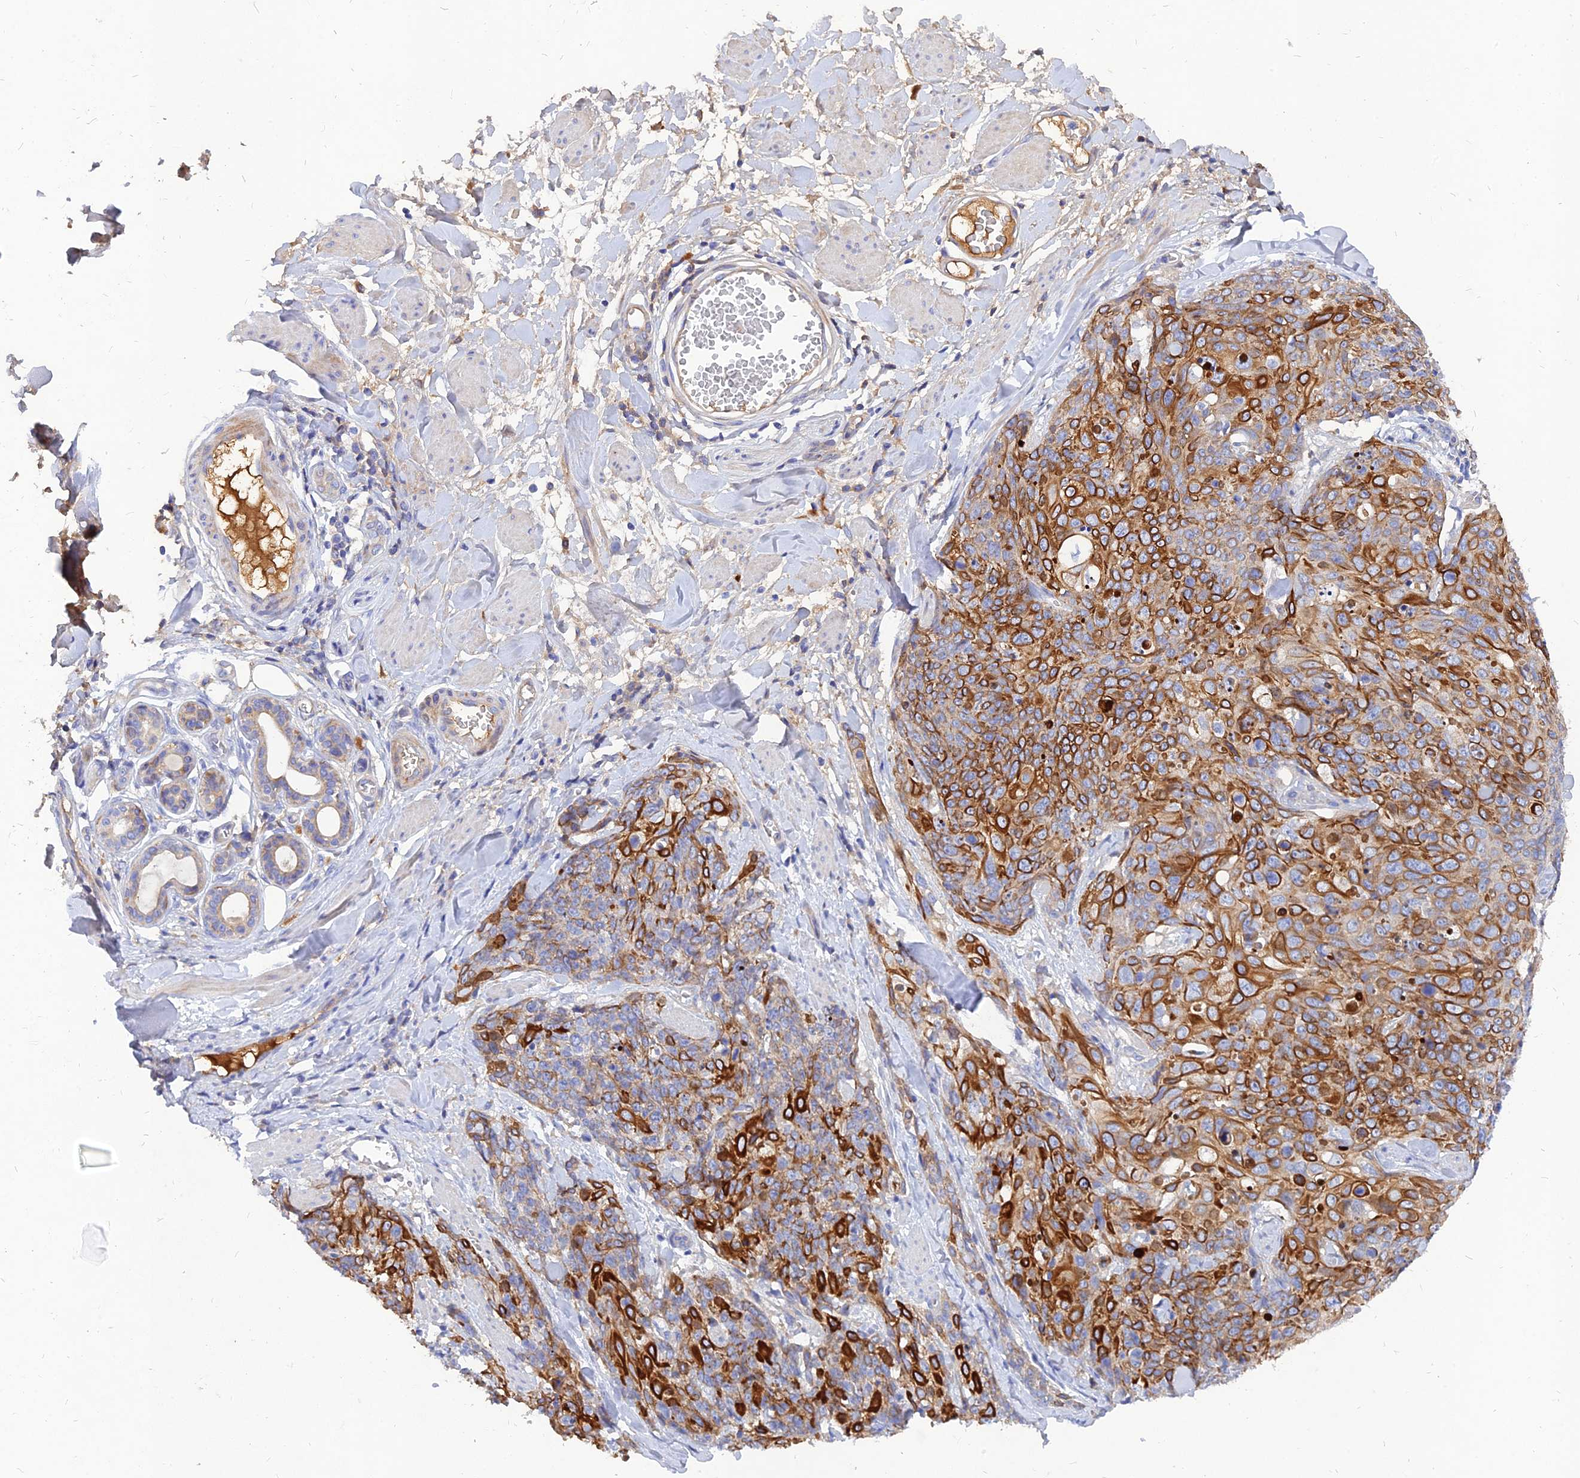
{"staining": {"intensity": "strong", "quantity": "25%-75%", "location": "cytoplasmic/membranous"}, "tissue": "skin cancer", "cell_type": "Tumor cells", "image_type": "cancer", "snomed": [{"axis": "morphology", "description": "Squamous cell carcinoma, NOS"}, {"axis": "topography", "description": "Skin"}, {"axis": "topography", "description": "Vulva"}], "caption": "Immunohistochemistry histopathology image of skin squamous cell carcinoma stained for a protein (brown), which shows high levels of strong cytoplasmic/membranous staining in about 25%-75% of tumor cells.", "gene": "MROH1", "patient": {"sex": "female", "age": 85}}